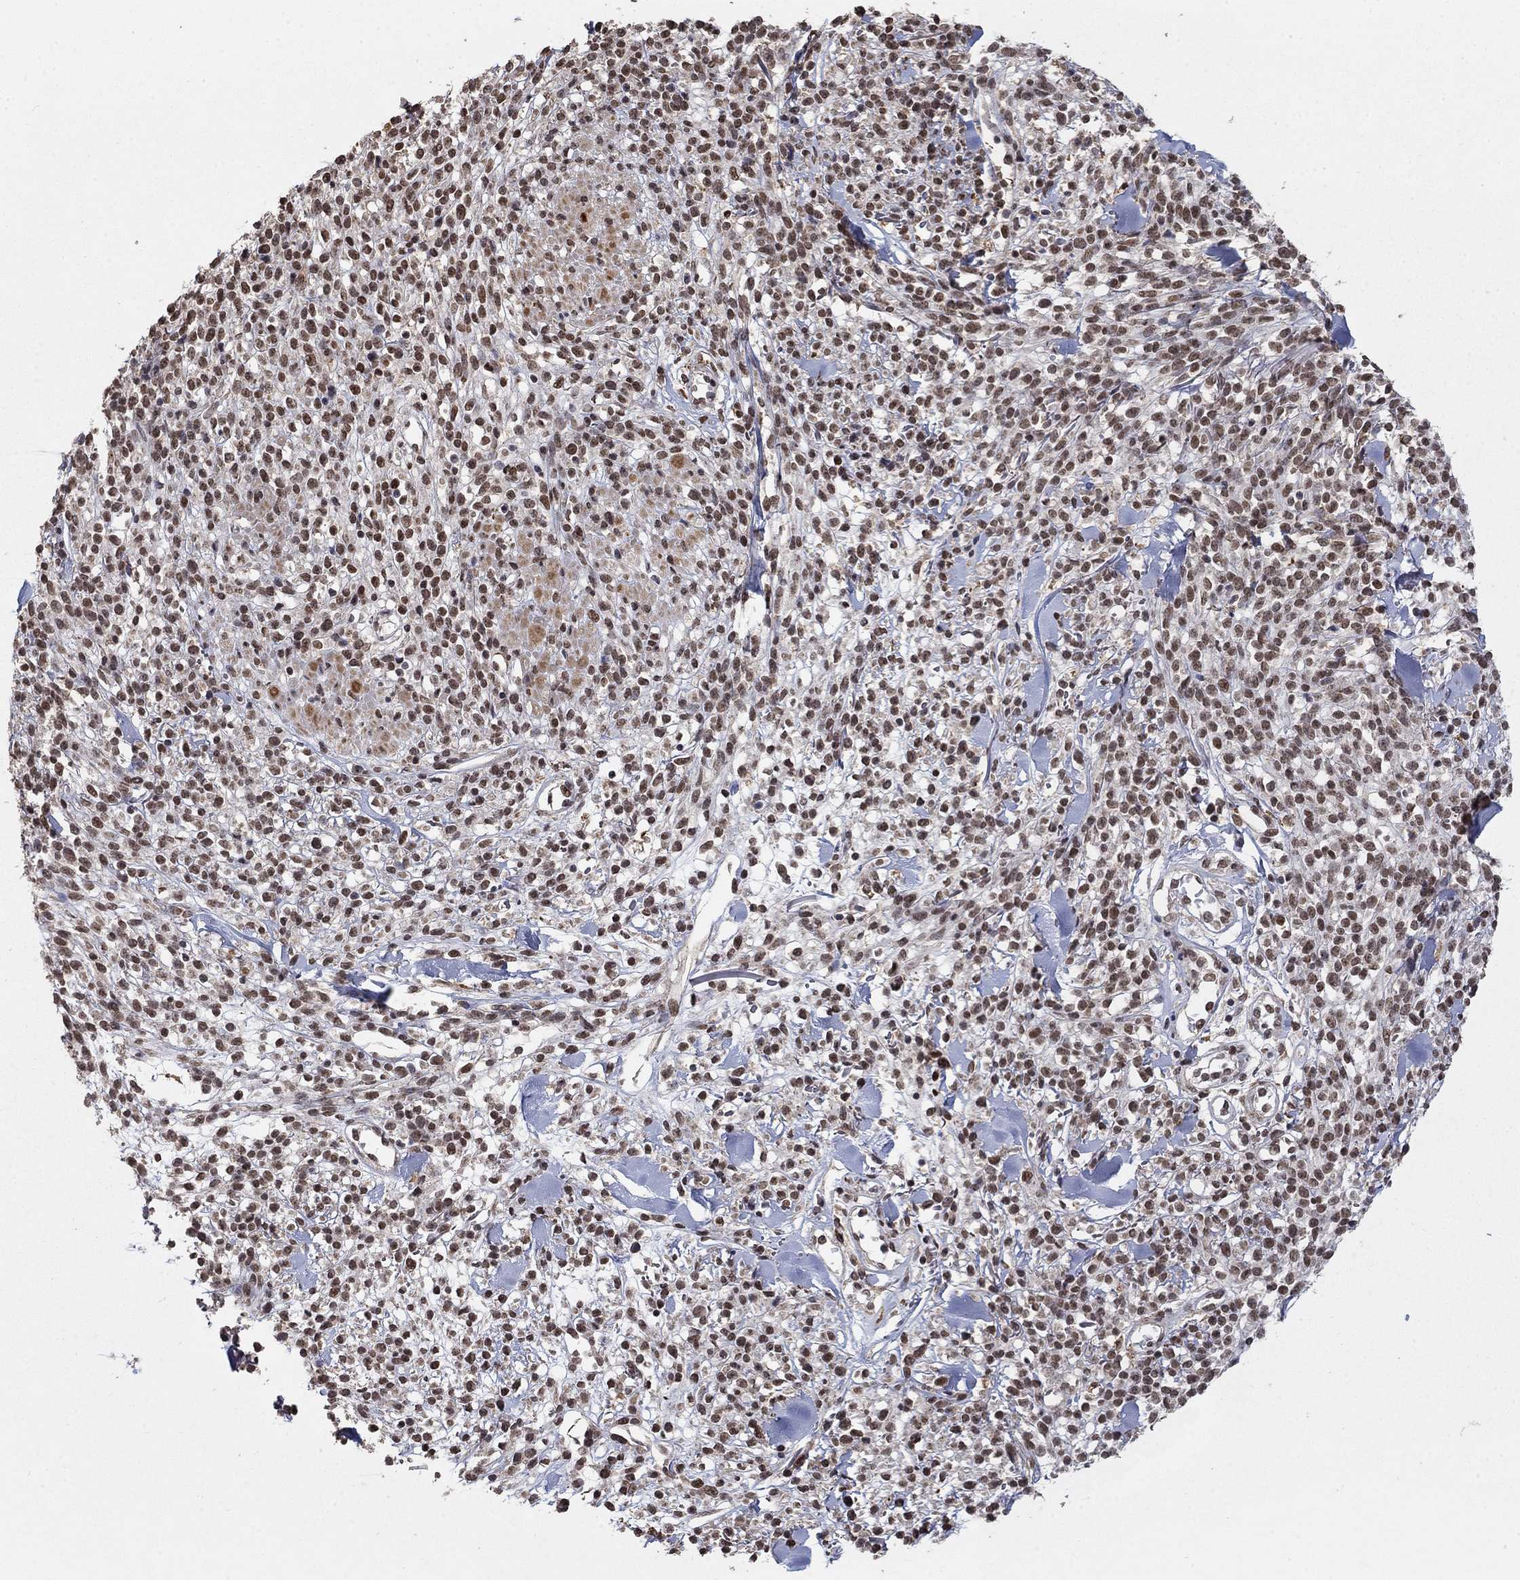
{"staining": {"intensity": "moderate", "quantity": ">75%", "location": "nuclear"}, "tissue": "melanoma", "cell_type": "Tumor cells", "image_type": "cancer", "snomed": [{"axis": "morphology", "description": "Malignant melanoma, NOS"}, {"axis": "topography", "description": "Skin"}, {"axis": "topography", "description": "Skin of trunk"}], "caption": "Moderate nuclear staining is appreciated in approximately >75% of tumor cells in melanoma.", "gene": "GRIA3", "patient": {"sex": "male", "age": 74}}